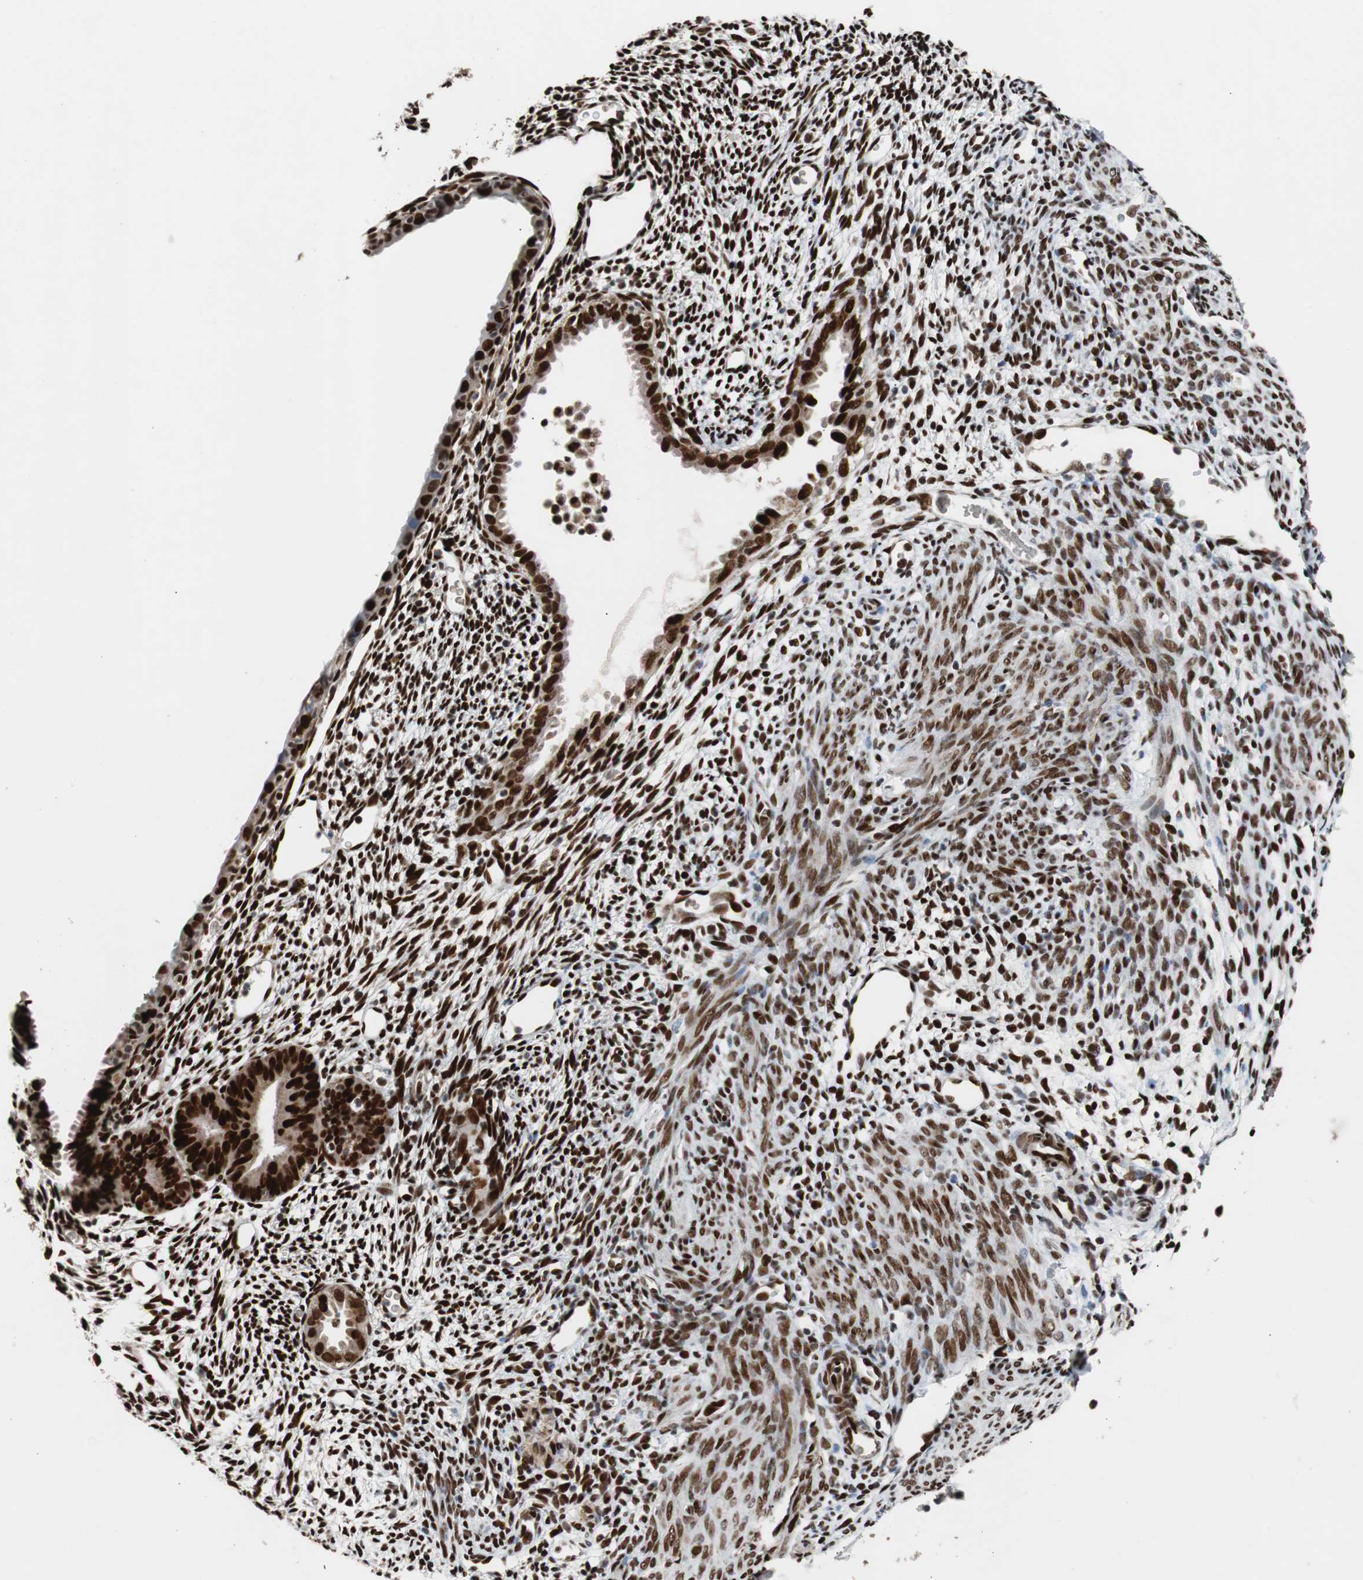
{"staining": {"intensity": "strong", "quantity": ">75%", "location": "nuclear"}, "tissue": "endometrium", "cell_type": "Cells in endometrial stroma", "image_type": "normal", "snomed": [{"axis": "morphology", "description": "Normal tissue, NOS"}, {"axis": "morphology", "description": "Atrophy, NOS"}, {"axis": "topography", "description": "Uterus"}, {"axis": "topography", "description": "Endometrium"}], "caption": "The image demonstrates staining of normal endometrium, revealing strong nuclear protein positivity (brown color) within cells in endometrial stroma. (DAB IHC, brown staining for protein, blue staining for nuclei).", "gene": "NBL1", "patient": {"sex": "female", "age": 68}}